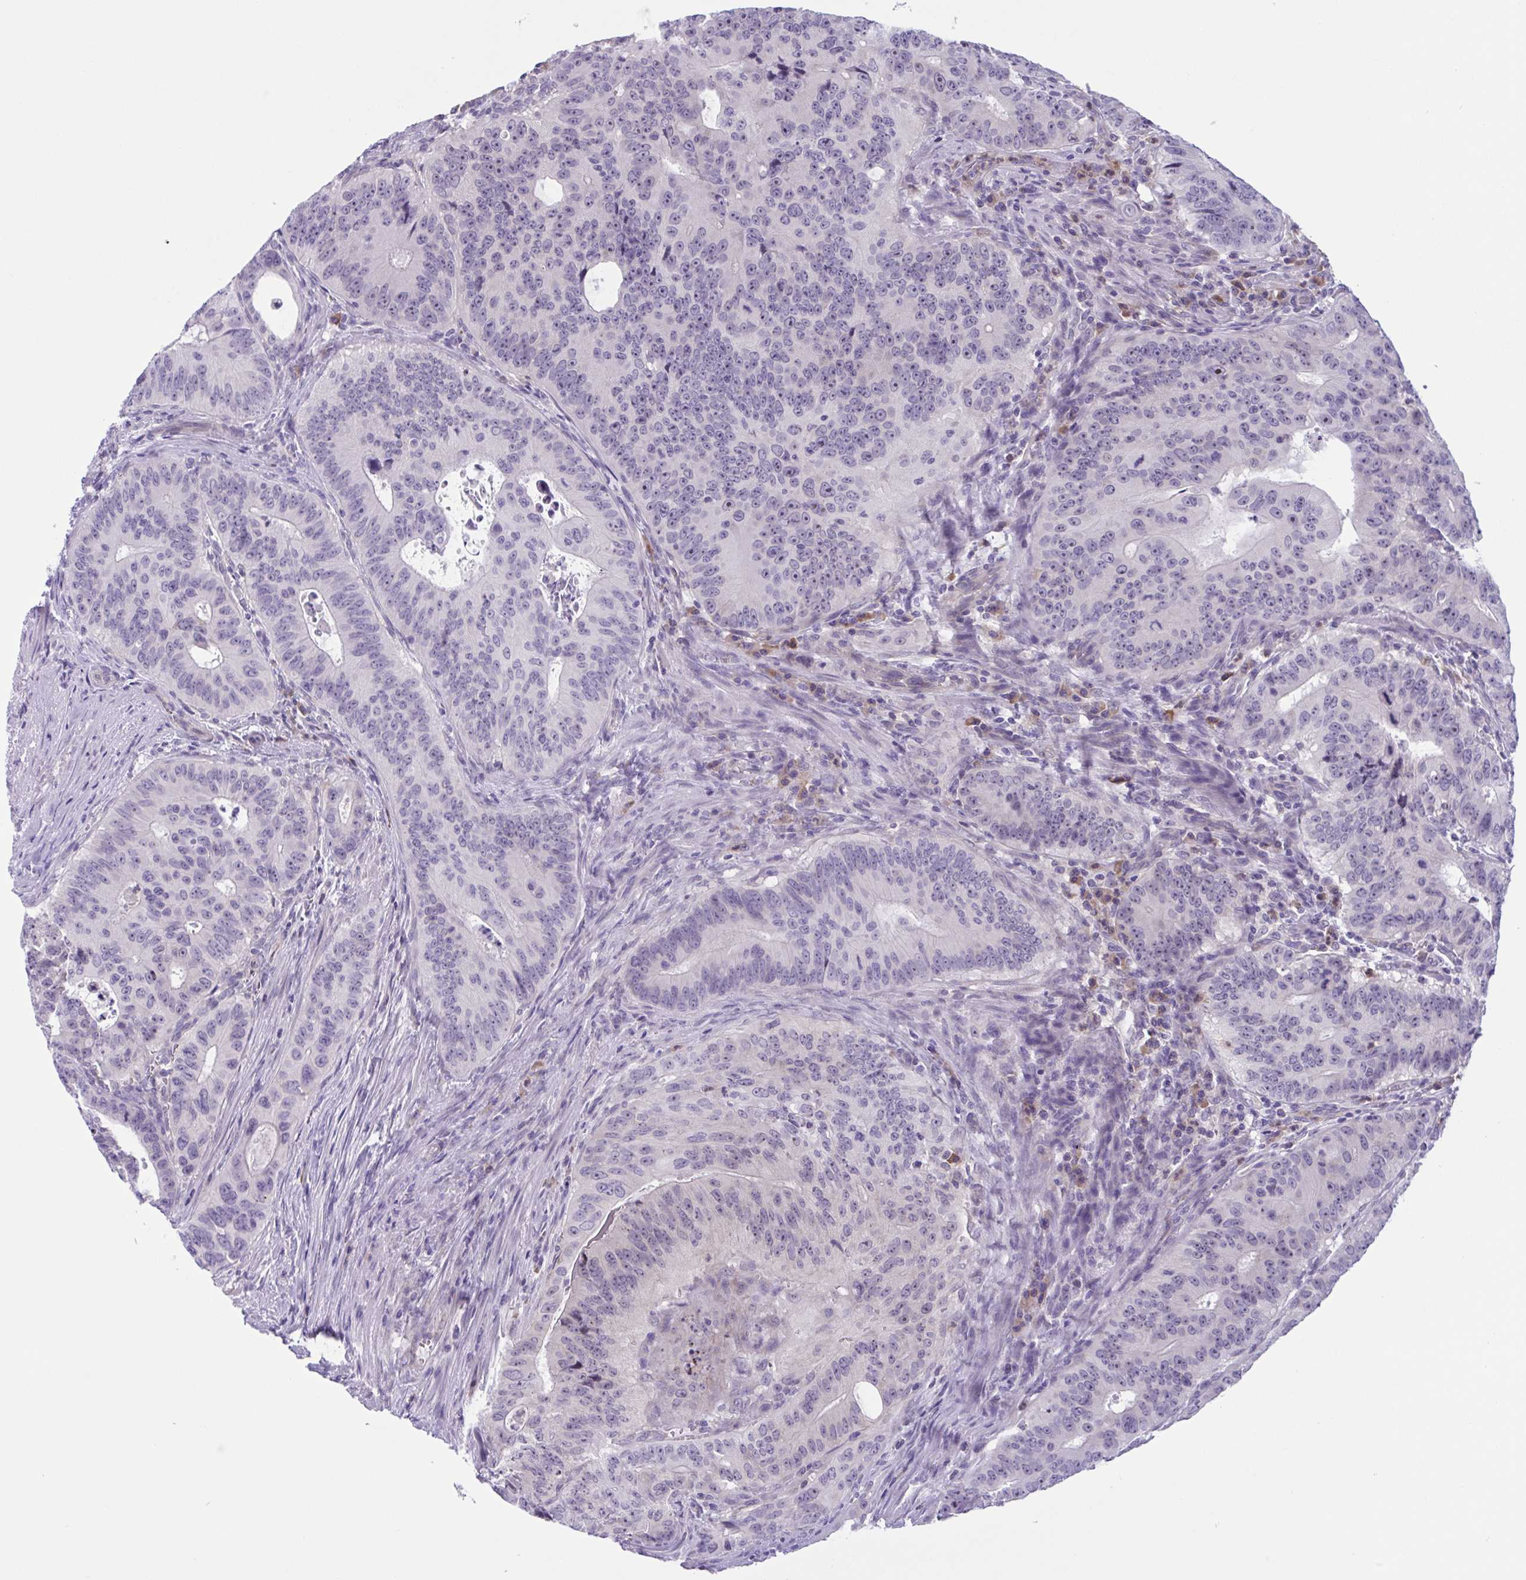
{"staining": {"intensity": "negative", "quantity": "none", "location": "none"}, "tissue": "colorectal cancer", "cell_type": "Tumor cells", "image_type": "cancer", "snomed": [{"axis": "morphology", "description": "Adenocarcinoma, NOS"}, {"axis": "topography", "description": "Colon"}], "caption": "Colorectal cancer stained for a protein using immunohistochemistry (IHC) reveals no positivity tumor cells.", "gene": "WNT9B", "patient": {"sex": "male", "age": 62}}